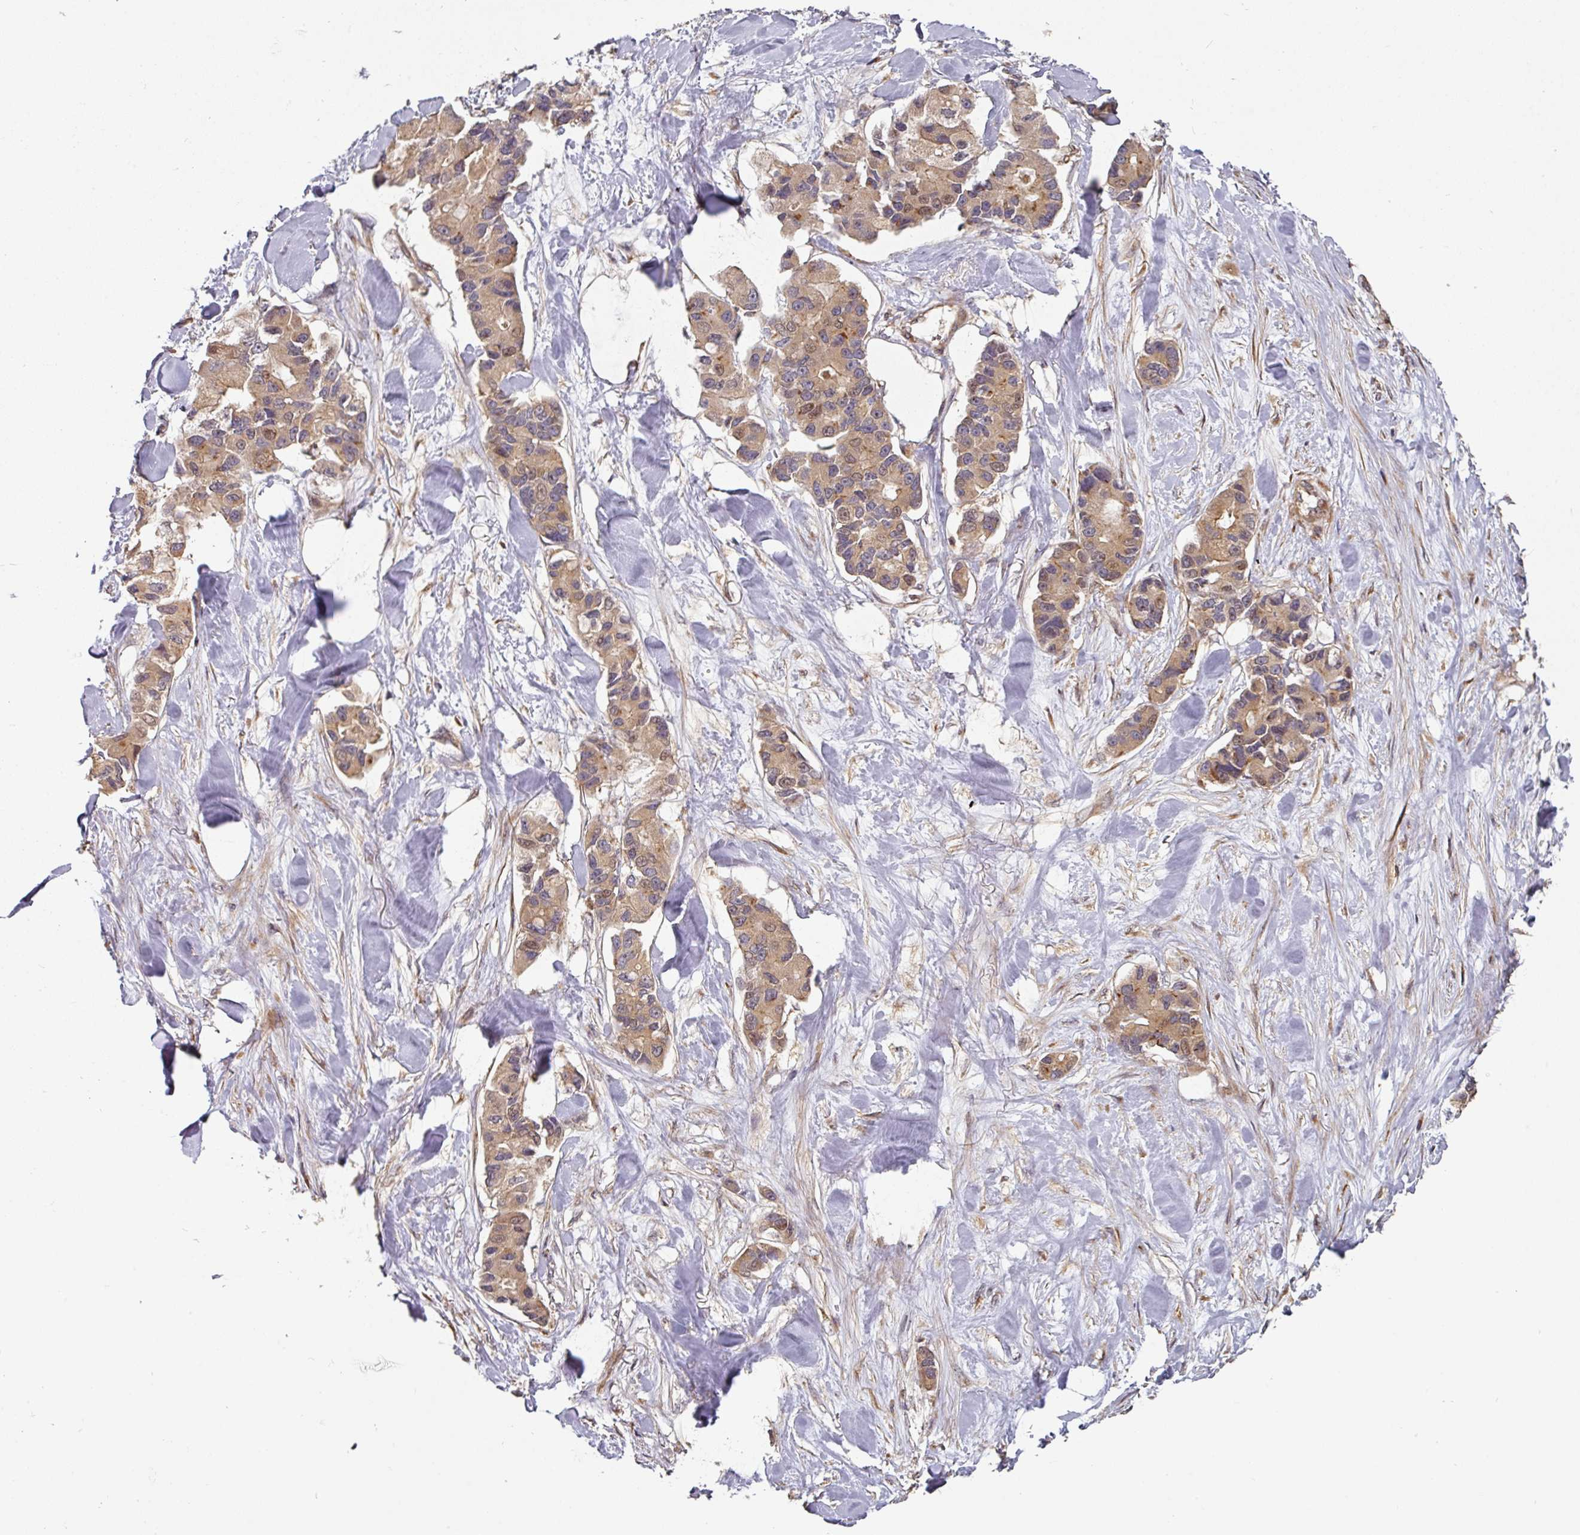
{"staining": {"intensity": "moderate", "quantity": ">75%", "location": "cytoplasmic/membranous"}, "tissue": "lung cancer", "cell_type": "Tumor cells", "image_type": "cancer", "snomed": [{"axis": "morphology", "description": "Adenocarcinoma, NOS"}, {"axis": "topography", "description": "Lung"}], "caption": "Moderate cytoplasmic/membranous staining for a protein is appreciated in approximately >75% of tumor cells of lung adenocarcinoma using immunohistochemistry.", "gene": "SIK1", "patient": {"sex": "female", "age": 54}}